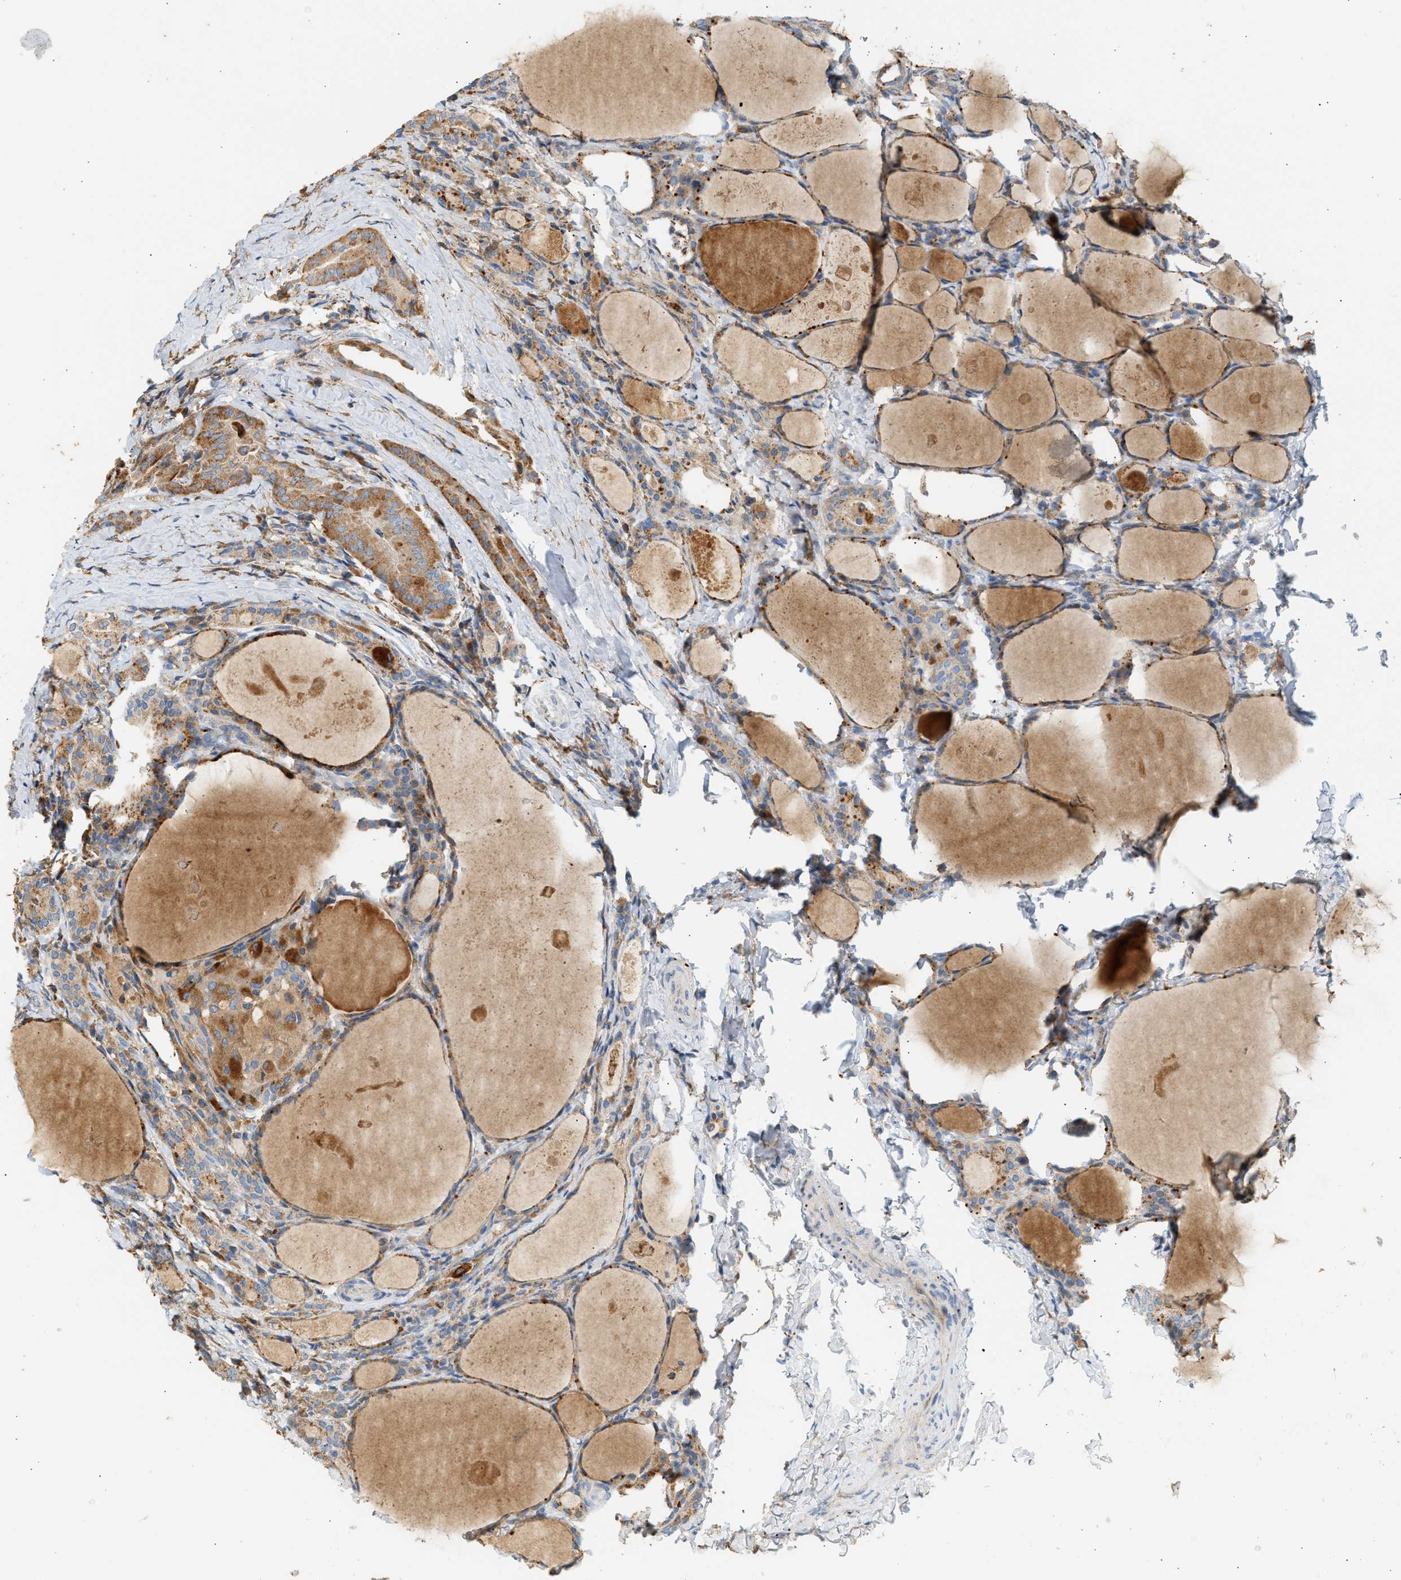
{"staining": {"intensity": "moderate", "quantity": ">75%", "location": "cytoplasmic/membranous"}, "tissue": "thyroid cancer", "cell_type": "Tumor cells", "image_type": "cancer", "snomed": [{"axis": "morphology", "description": "Papillary adenocarcinoma, NOS"}, {"axis": "topography", "description": "Thyroid gland"}], "caption": "Immunohistochemical staining of thyroid papillary adenocarcinoma demonstrates moderate cytoplasmic/membranous protein staining in about >75% of tumor cells. Immunohistochemistry (ihc) stains the protein in brown and the nuclei are stained blue.", "gene": "ENTHD1", "patient": {"sex": "female", "age": 42}}